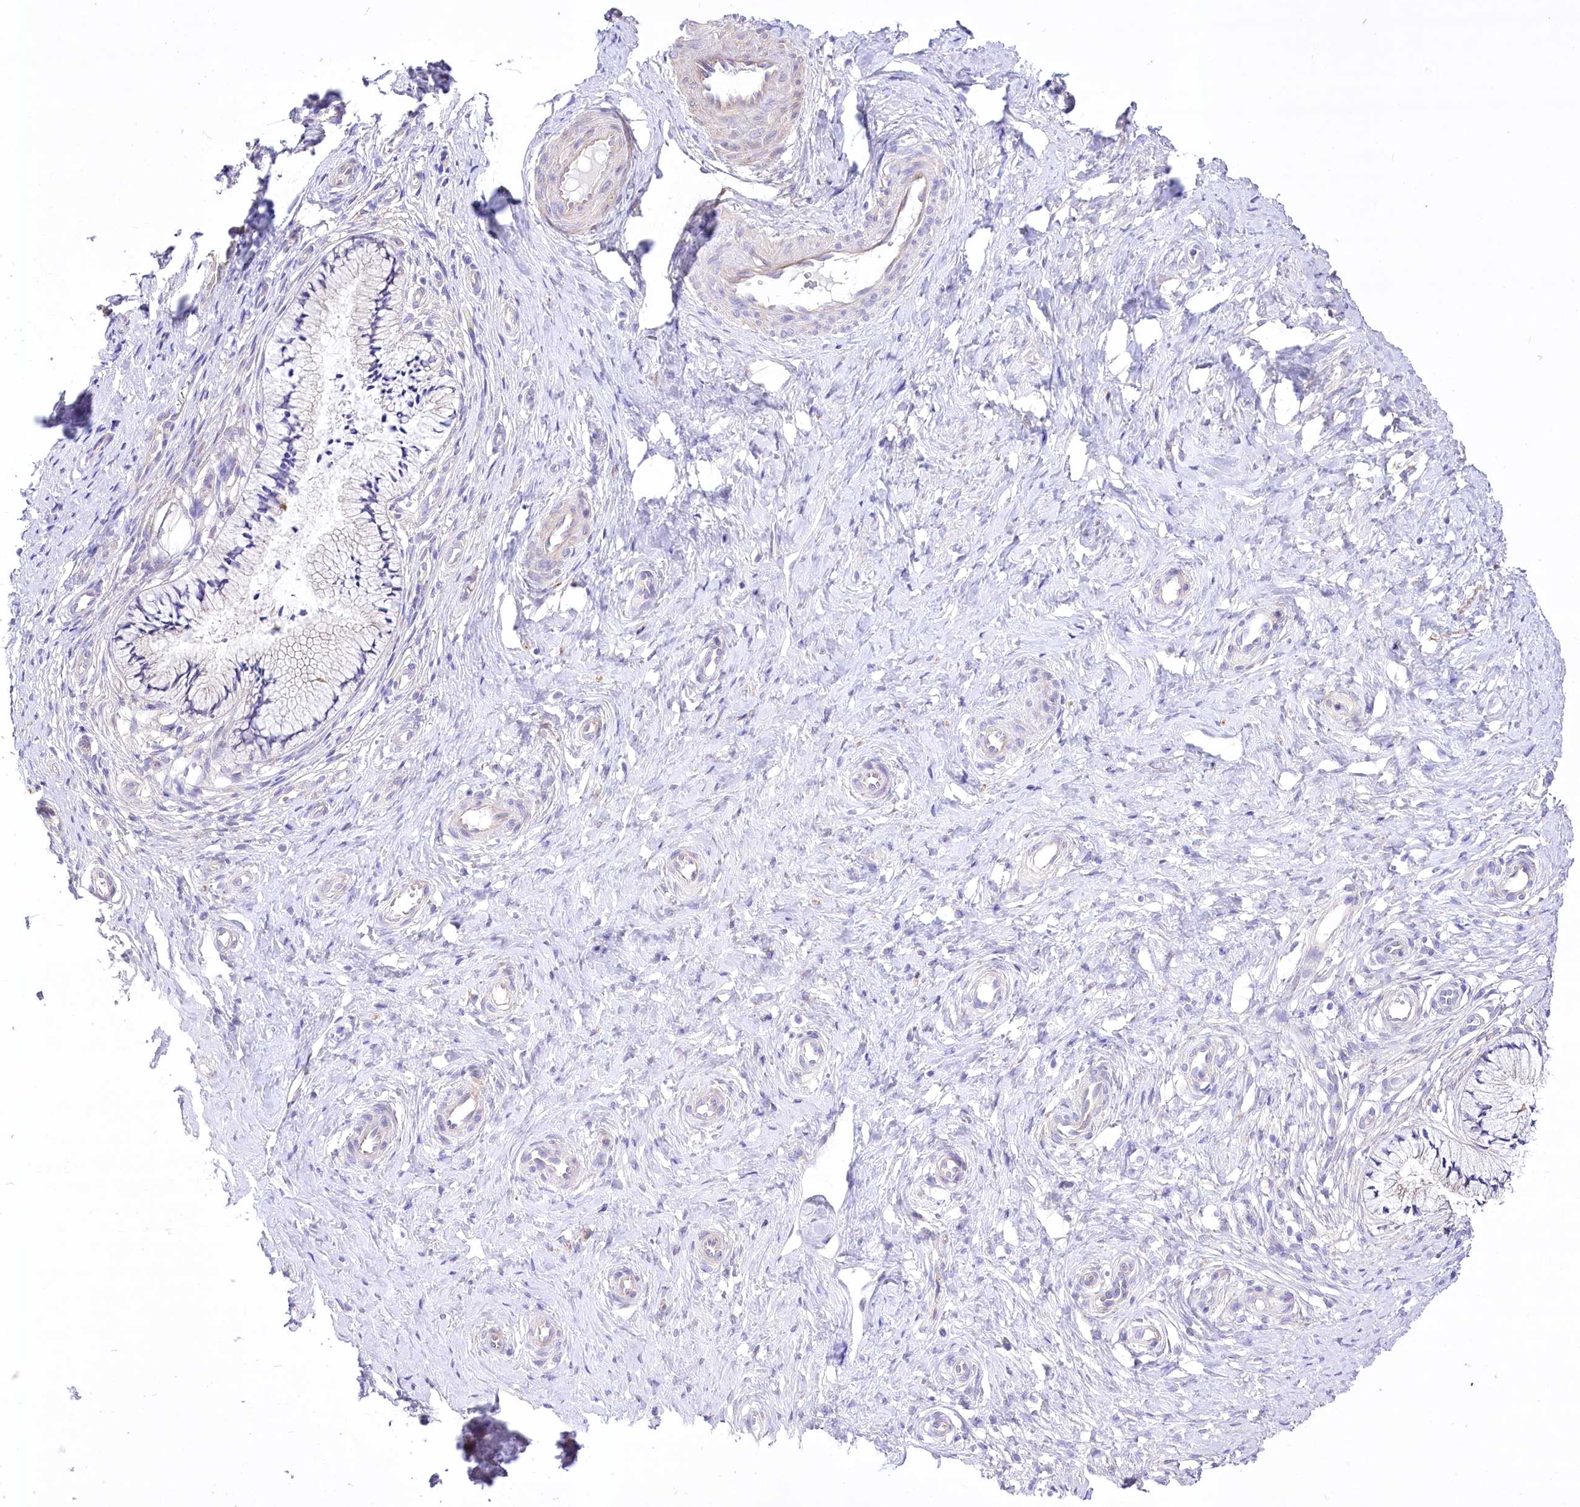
{"staining": {"intensity": "moderate", "quantity": "<25%", "location": "cytoplasmic/membranous"}, "tissue": "cervix", "cell_type": "Glandular cells", "image_type": "normal", "snomed": [{"axis": "morphology", "description": "Normal tissue, NOS"}, {"axis": "topography", "description": "Cervix"}], "caption": "Human cervix stained with a protein marker shows moderate staining in glandular cells.", "gene": "LRRC34", "patient": {"sex": "female", "age": 36}}